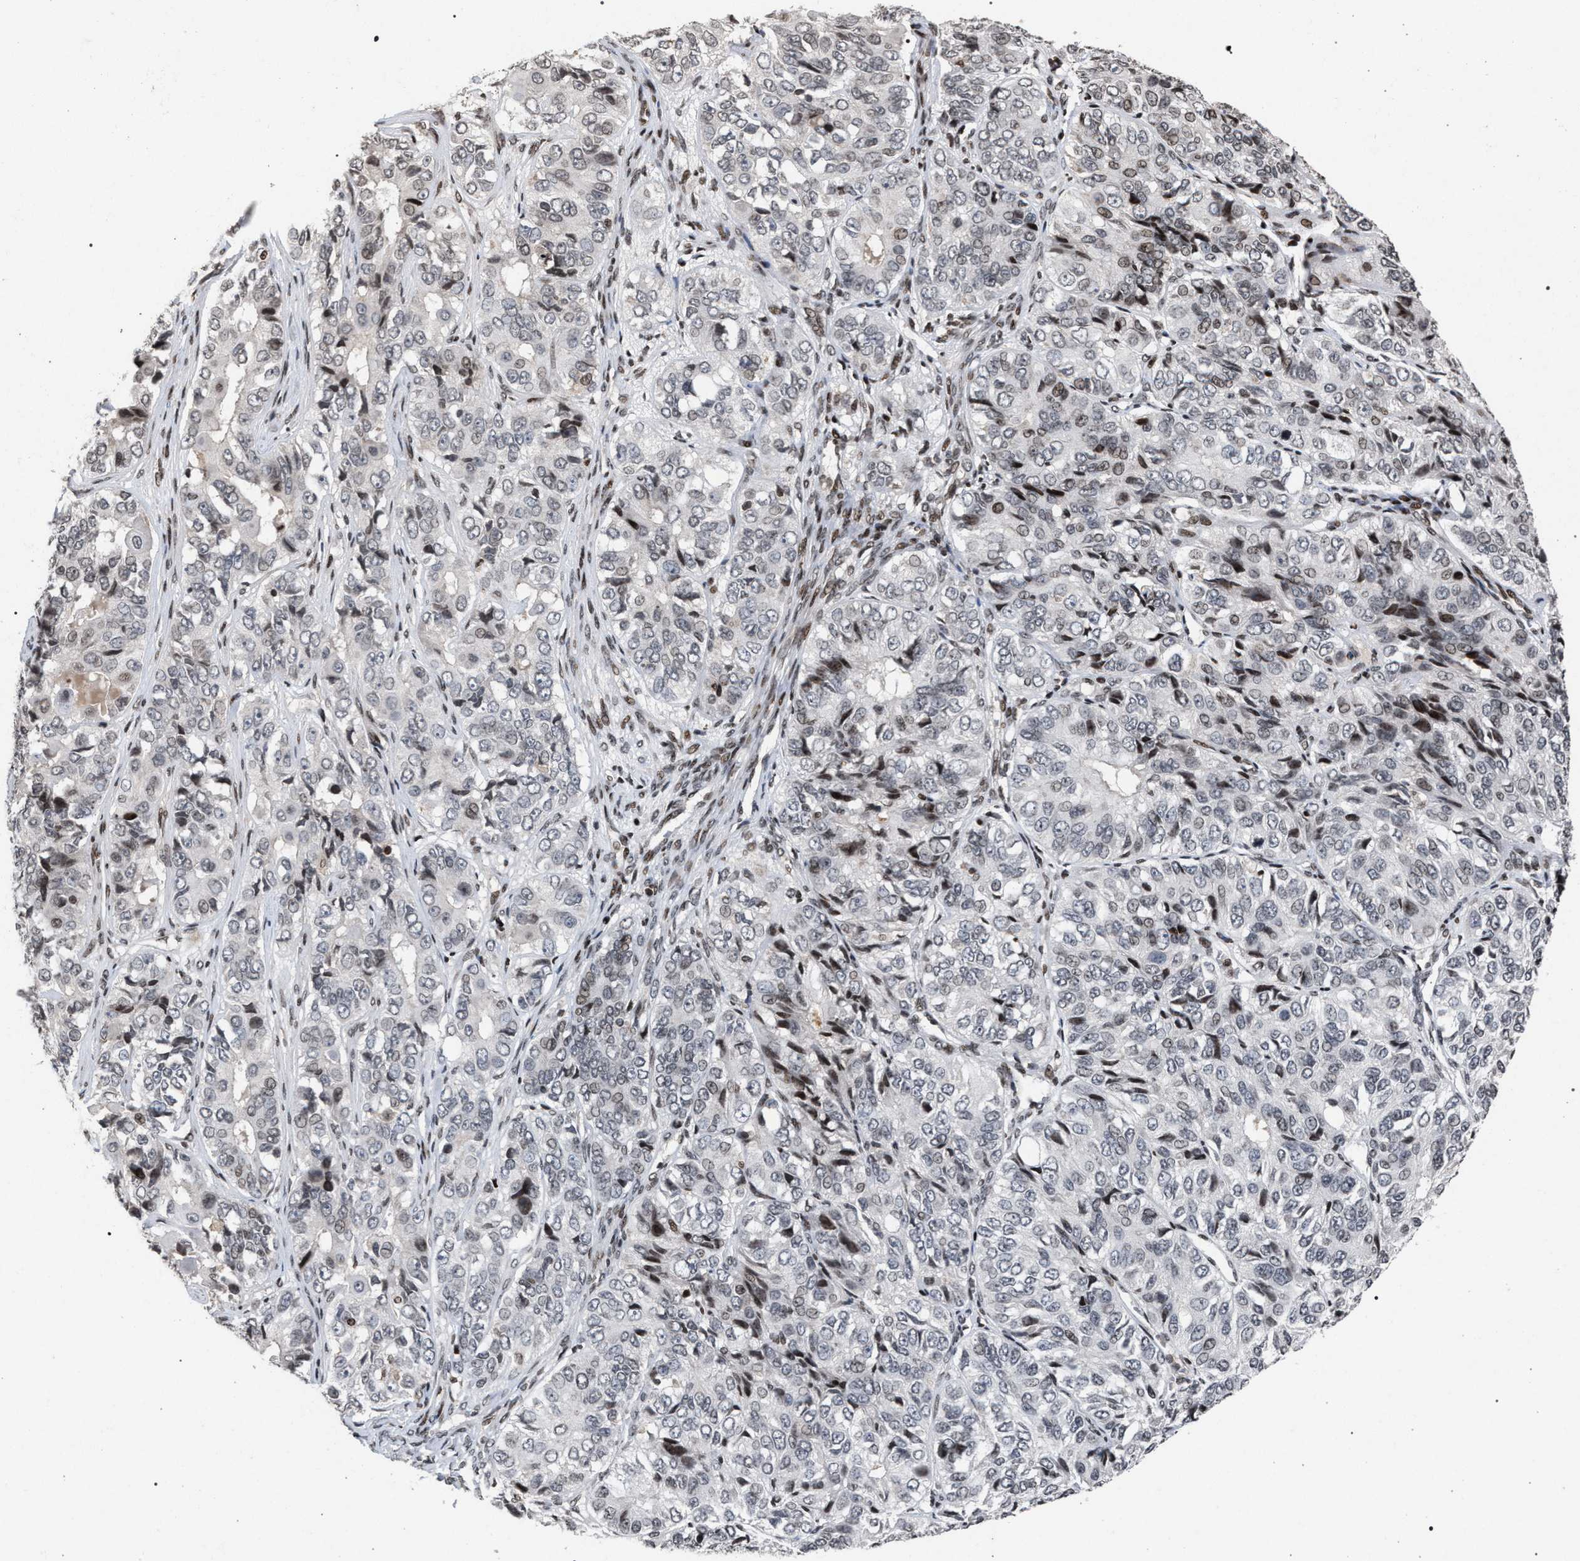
{"staining": {"intensity": "weak", "quantity": "<25%", "location": "nuclear"}, "tissue": "ovarian cancer", "cell_type": "Tumor cells", "image_type": "cancer", "snomed": [{"axis": "morphology", "description": "Carcinoma, endometroid"}, {"axis": "topography", "description": "Ovary"}], "caption": "IHC of ovarian endometroid carcinoma reveals no expression in tumor cells.", "gene": "FOXD3", "patient": {"sex": "female", "age": 51}}